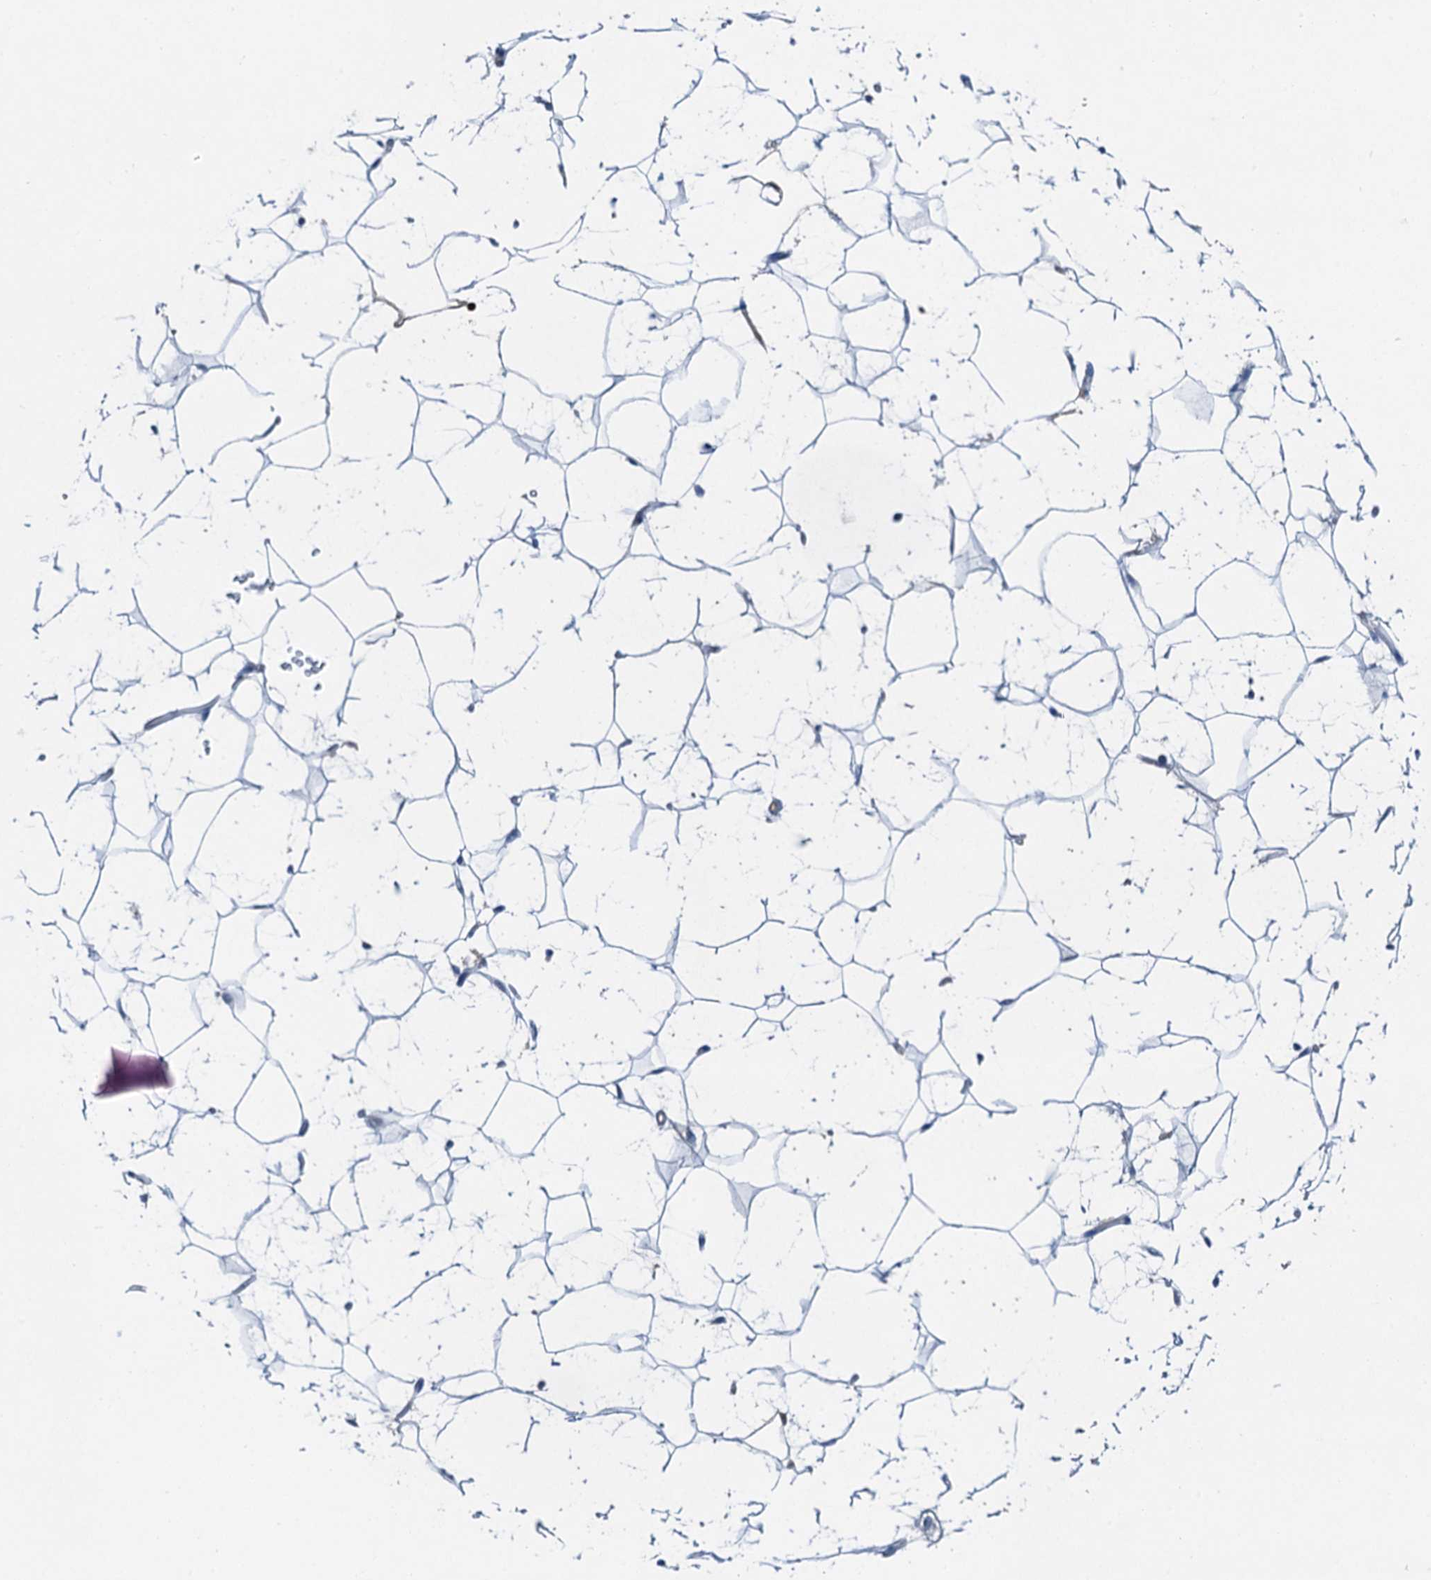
{"staining": {"intensity": "negative", "quantity": "none", "location": "none"}, "tissue": "adipose tissue", "cell_type": "Adipocytes", "image_type": "normal", "snomed": [{"axis": "morphology", "description": "Normal tissue, NOS"}, {"axis": "topography", "description": "Breast"}], "caption": "DAB immunohistochemical staining of normal adipose tissue displays no significant positivity in adipocytes. (DAB (3,3'-diaminobenzidine) IHC visualized using brightfield microscopy, high magnification).", "gene": "OTOA", "patient": {"sex": "female", "age": 26}}